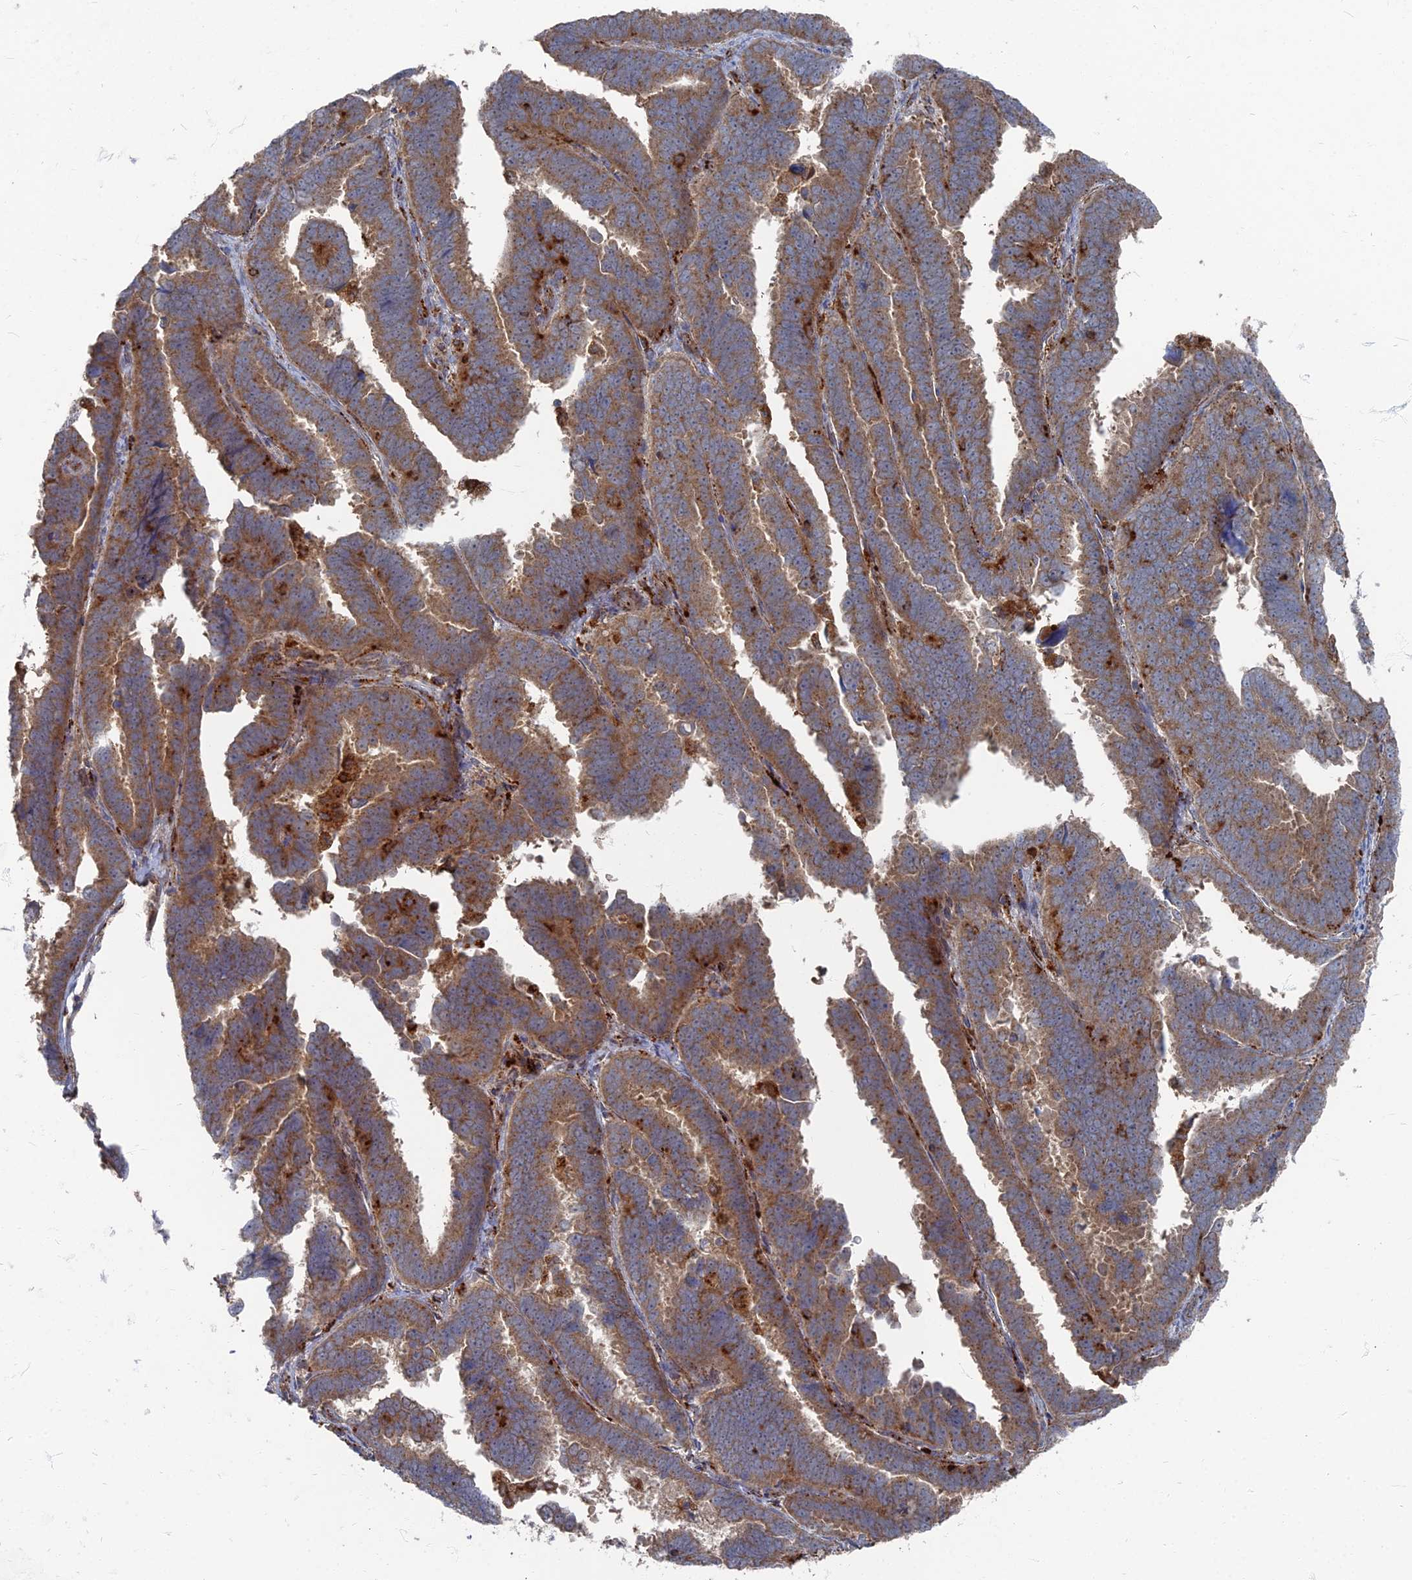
{"staining": {"intensity": "moderate", "quantity": ">75%", "location": "cytoplasmic/membranous"}, "tissue": "endometrial cancer", "cell_type": "Tumor cells", "image_type": "cancer", "snomed": [{"axis": "morphology", "description": "Adenocarcinoma, NOS"}, {"axis": "topography", "description": "Endometrium"}], "caption": "A photomicrograph showing moderate cytoplasmic/membranous positivity in about >75% of tumor cells in endometrial adenocarcinoma, as visualized by brown immunohistochemical staining.", "gene": "PPCDC", "patient": {"sex": "female", "age": 75}}